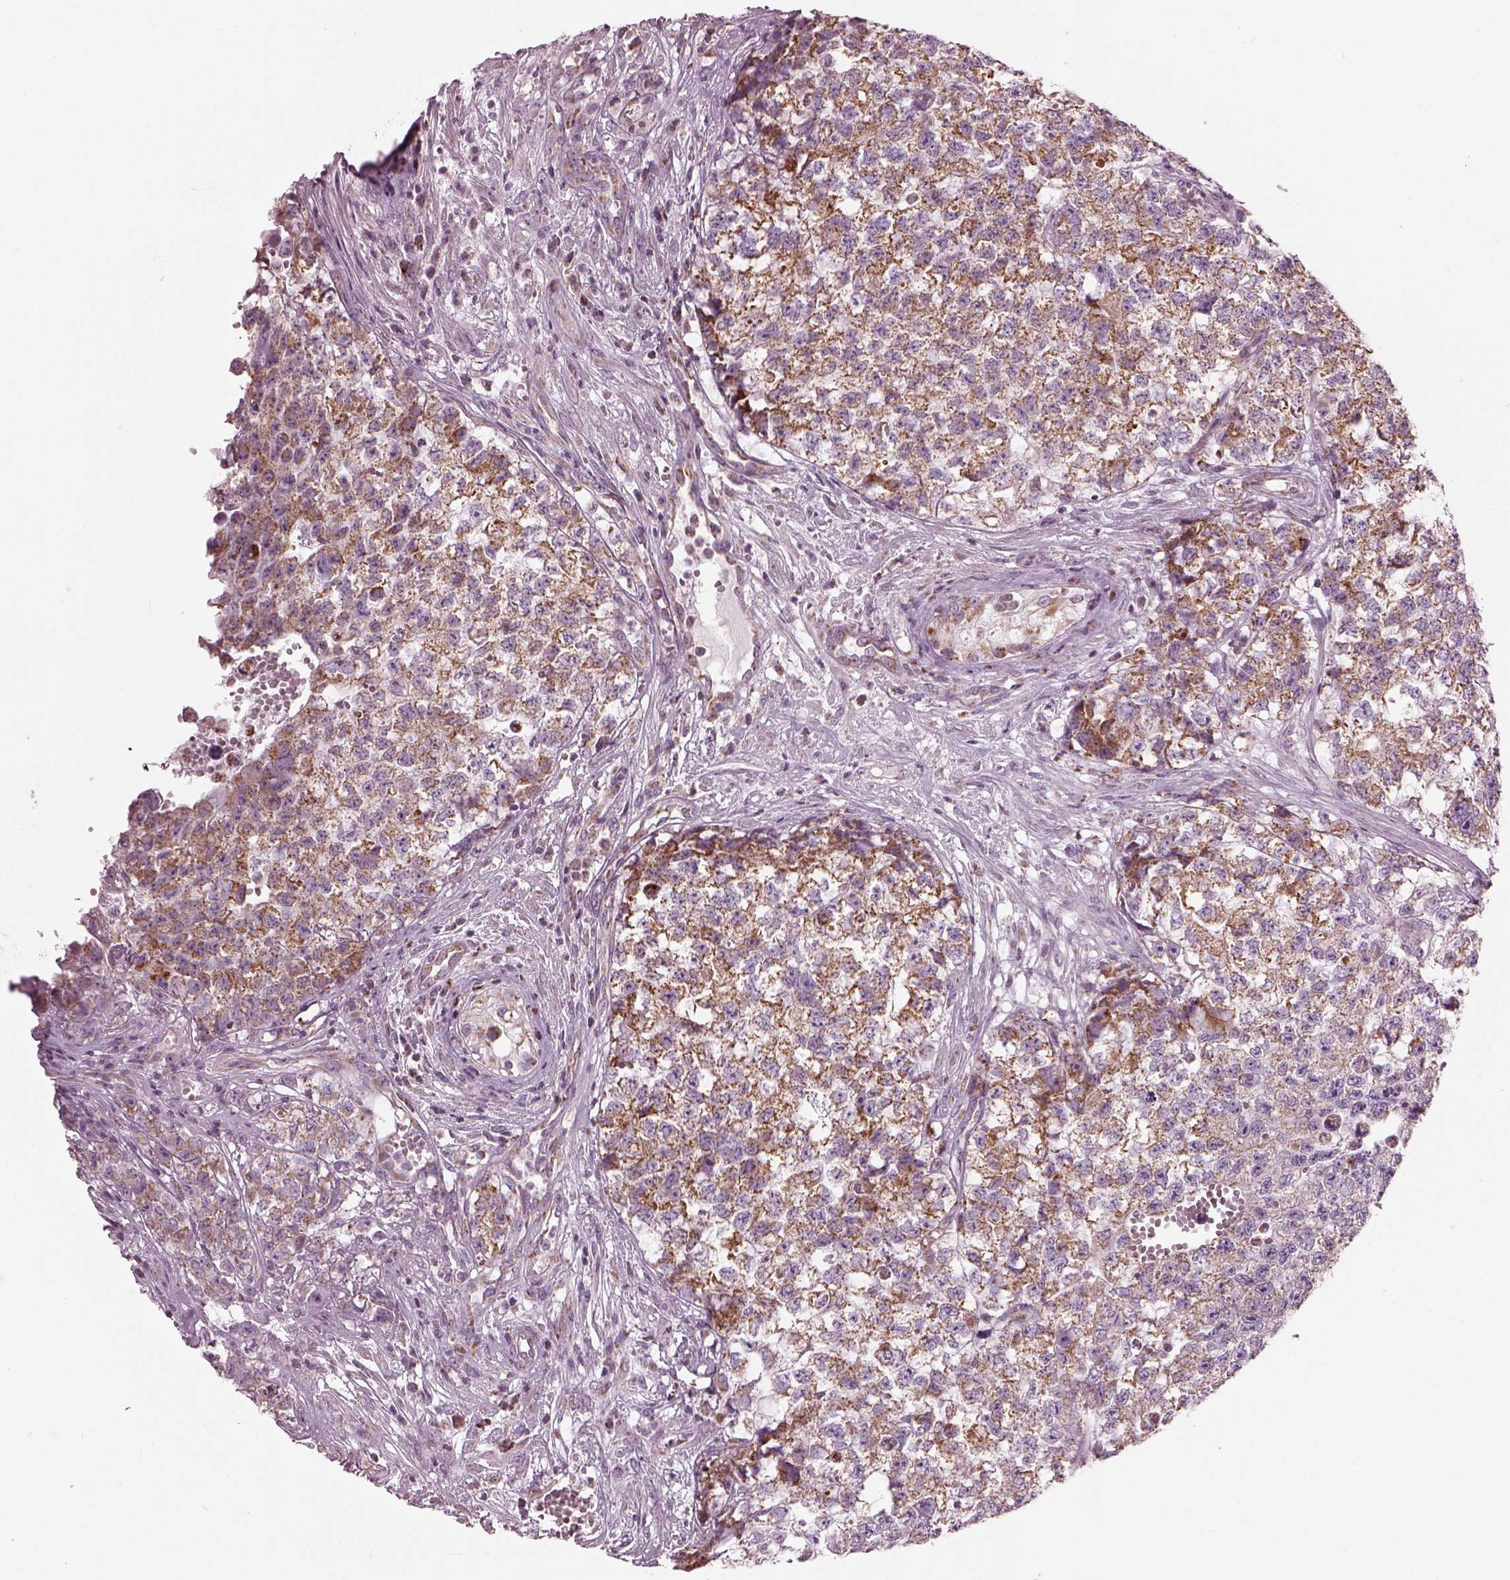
{"staining": {"intensity": "moderate", "quantity": ">75%", "location": "cytoplasmic/membranous"}, "tissue": "testis cancer", "cell_type": "Tumor cells", "image_type": "cancer", "snomed": [{"axis": "morphology", "description": "Seminoma, NOS"}, {"axis": "morphology", "description": "Carcinoma, Embryonal, NOS"}, {"axis": "topography", "description": "Testis"}], "caption": "Immunohistochemistry (IHC) of testis seminoma displays medium levels of moderate cytoplasmic/membranous staining in about >75% of tumor cells. (DAB (3,3'-diaminobenzidine) IHC with brightfield microscopy, high magnification).", "gene": "ATP5MF", "patient": {"sex": "male", "age": 22}}